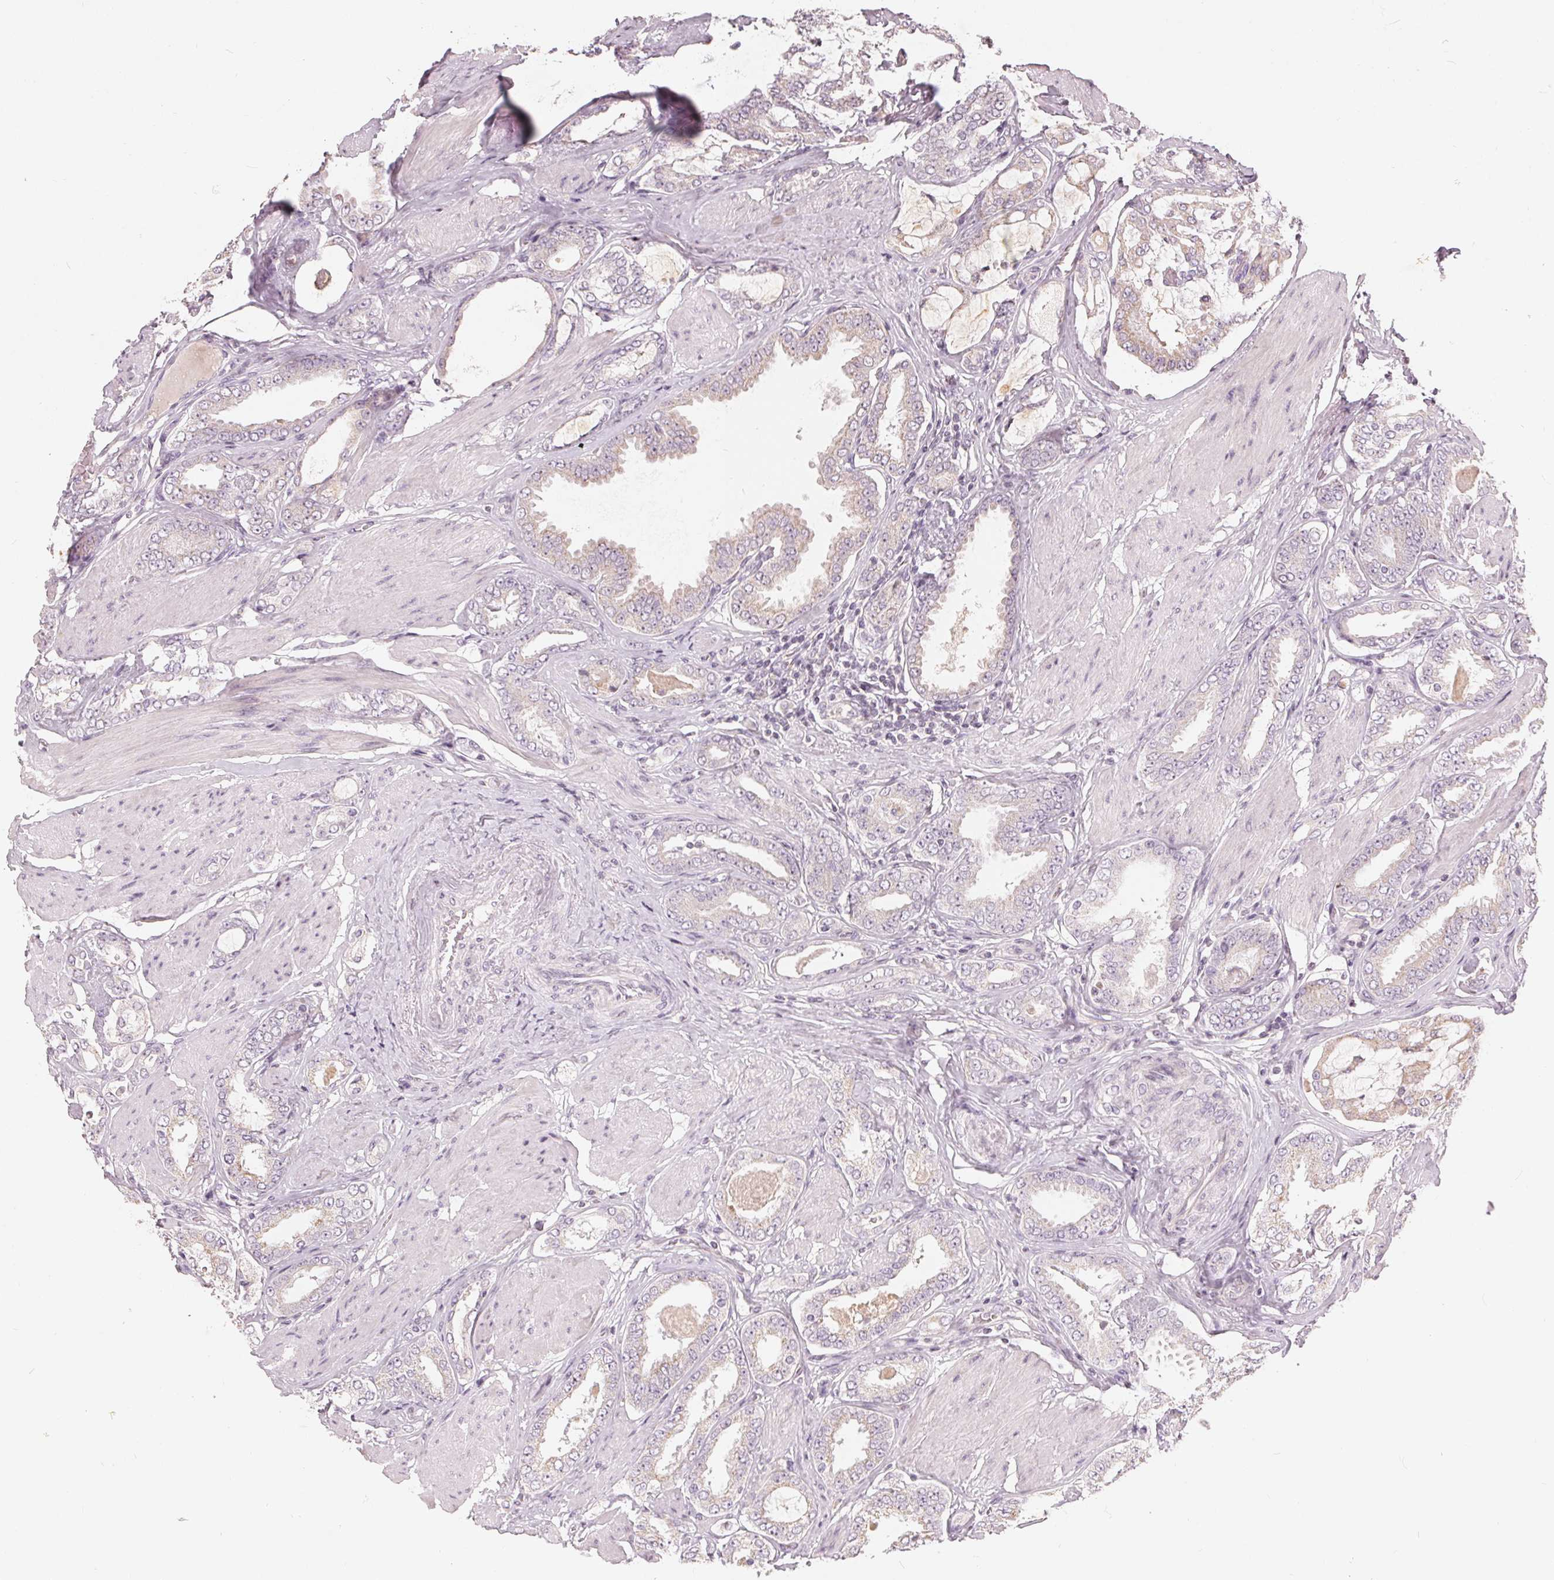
{"staining": {"intensity": "negative", "quantity": "none", "location": "none"}, "tissue": "prostate cancer", "cell_type": "Tumor cells", "image_type": "cancer", "snomed": [{"axis": "morphology", "description": "Adenocarcinoma, High grade"}, {"axis": "topography", "description": "Prostate"}], "caption": "Immunohistochemical staining of human prostate adenocarcinoma (high-grade) displays no significant expression in tumor cells.", "gene": "TRIM60", "patient": {"sex": "male", "age": 63}}